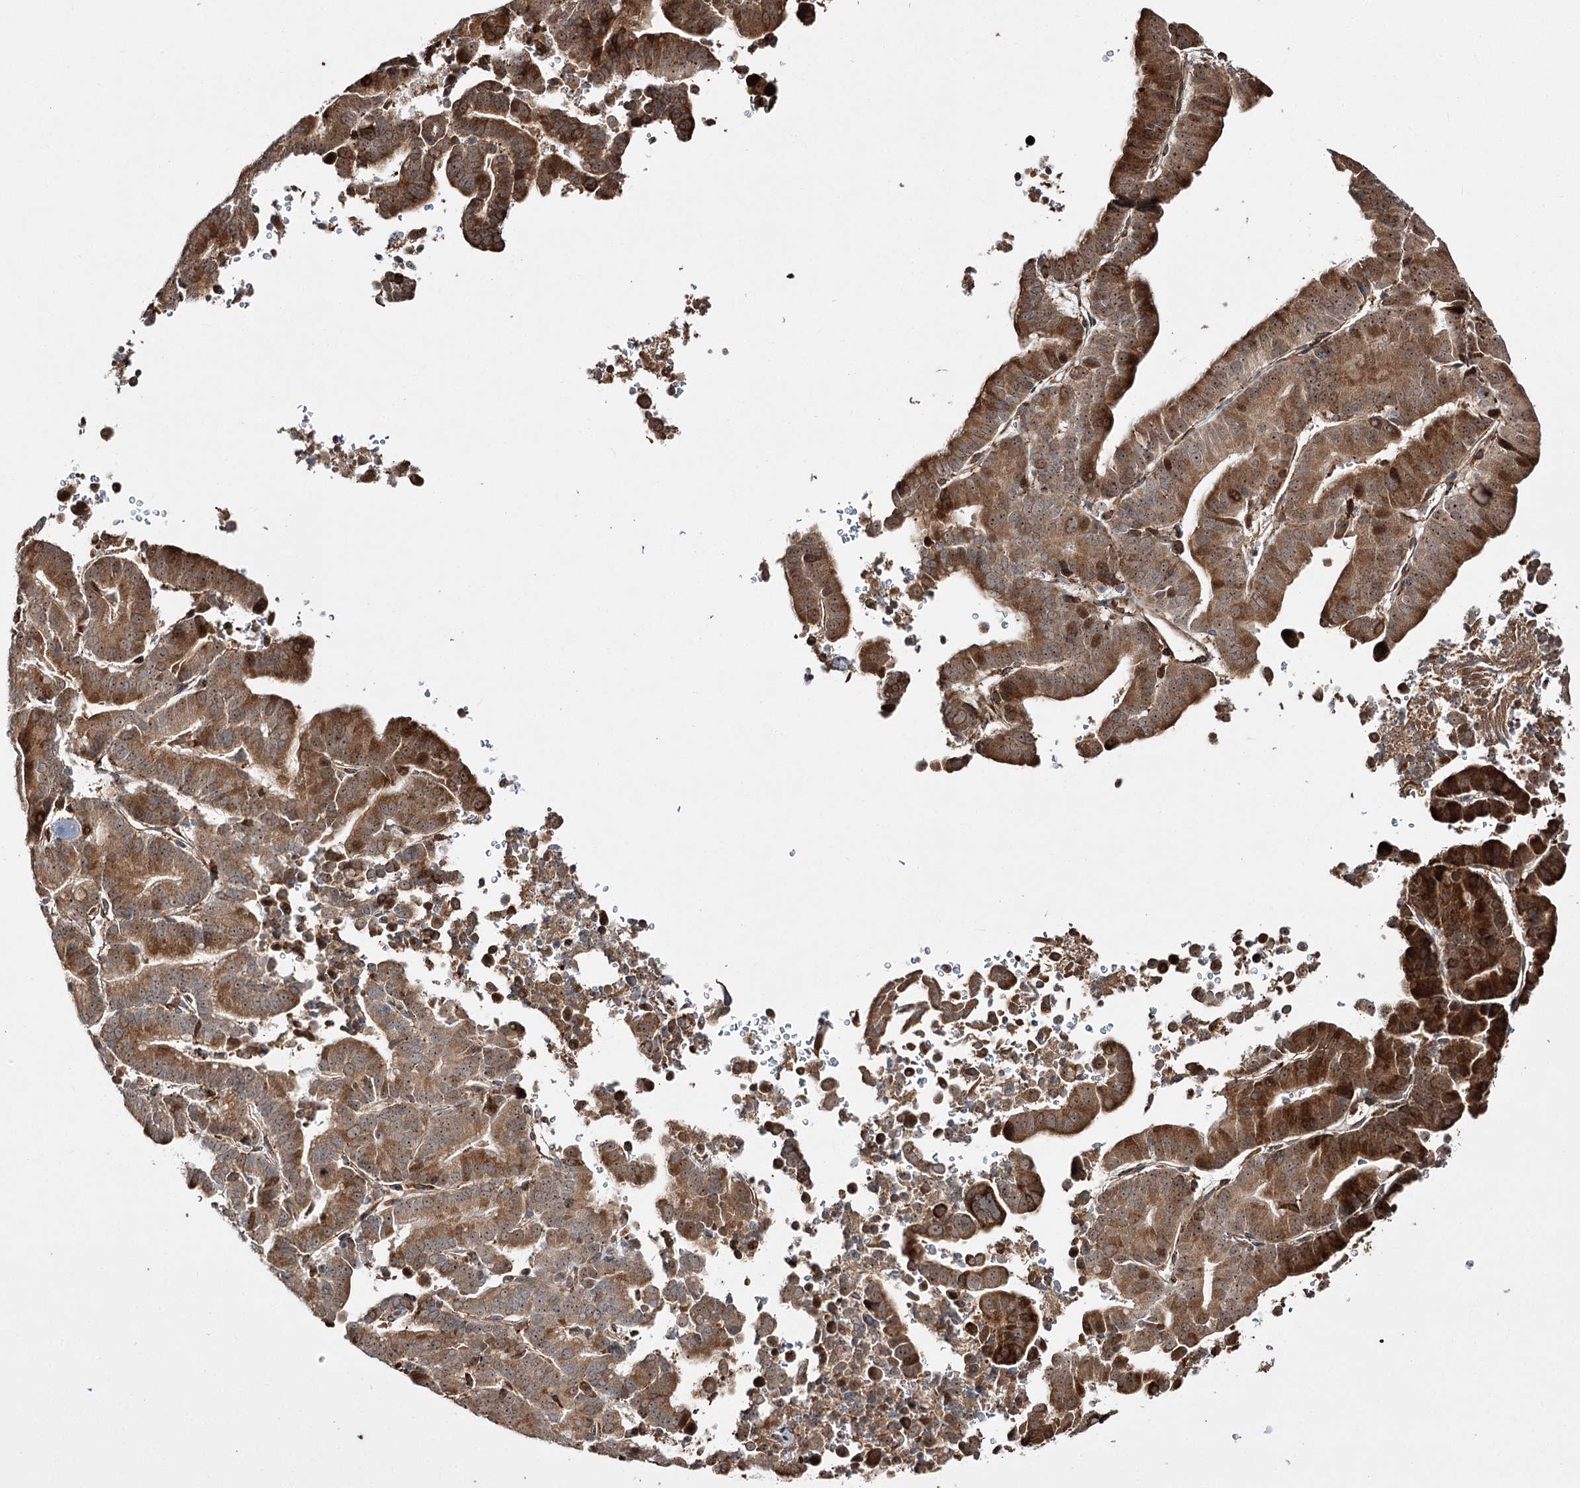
{"staining": {"intensity": "moderate", "quantity": ">75%", "location": "cytoplasmic/membranous,nuclear"}, "tissue": "liver cancer", "cell_type": "Tumor cells", "image_type": "cancer", "snomed": [{"axis": "morphology", "description": "Cholangiocarcinoma"}, {"axis": "topography", "description": "Liver"}], "caption": "An immunohistochemistry (IHC) micrograph of tumor tissue is shown. Protein staining in brown highlights moderate cytoplasmic/membranous and nuclear positivity in liver cancer (cholangiocarcinoma) within tumor cells. Immunohistochemistry (ihc) stains the protein of interest in brown and the nuclei are stained blue.", "gene": "FANCL", "patient": {"sex": "female", "age": 75}}